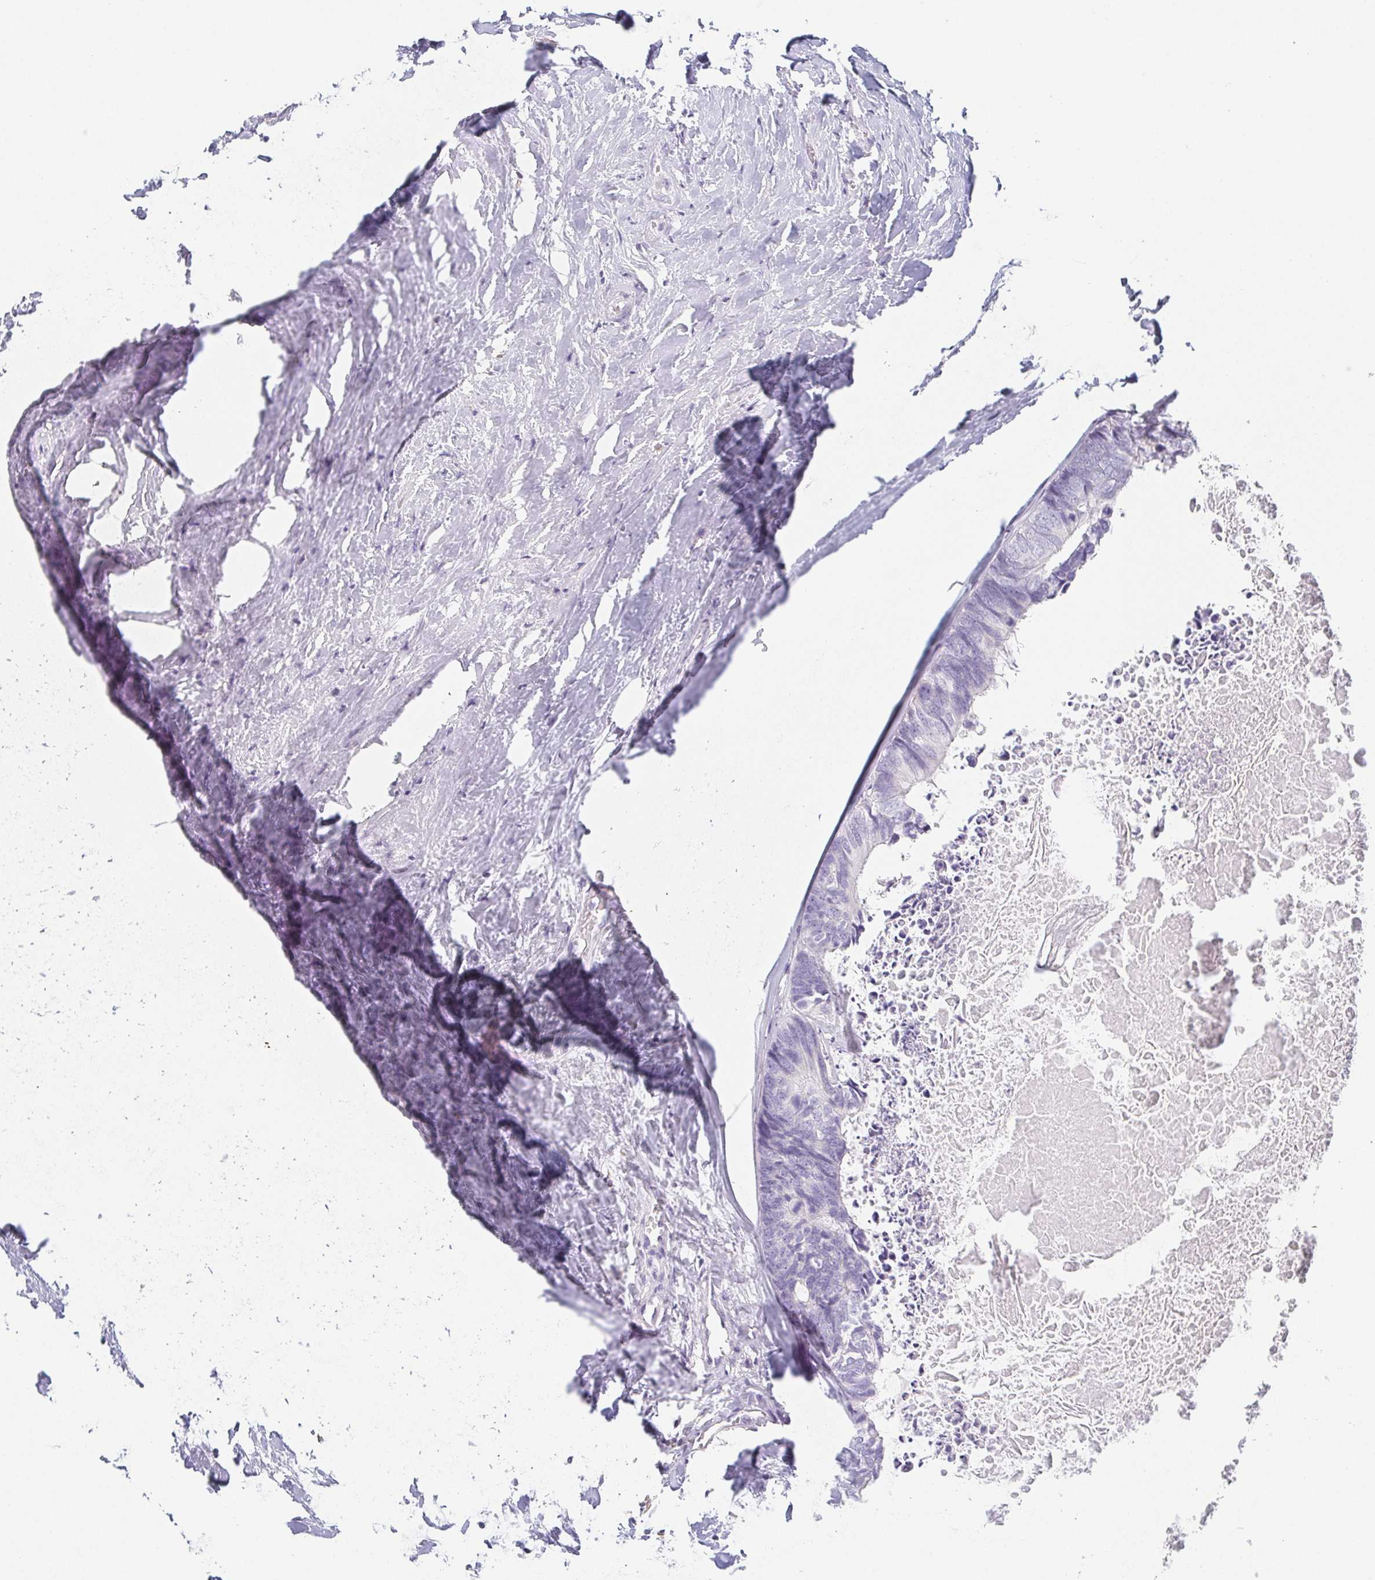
{"staining": {"intensity": "negative", "quantity": "none", "location": "none"}, "tissue": "colorectal cancer", "cell_type": "Tumor cells", "image_type": "cancer", "snomed": [{"axis": "morphology", "description": "Adenocarcinoma, NOS"}, {"axis": "topography", "description": "Colon"}, {"axis": "topography", "description": "Rectum"}], "caption": "A high-resolution micrograph shows IHC staining of colorectal cancer, which exhibits no significant staining in tumor cells.", "gene": "PRR27", "patient": {"sex": "male", "age": 57}}